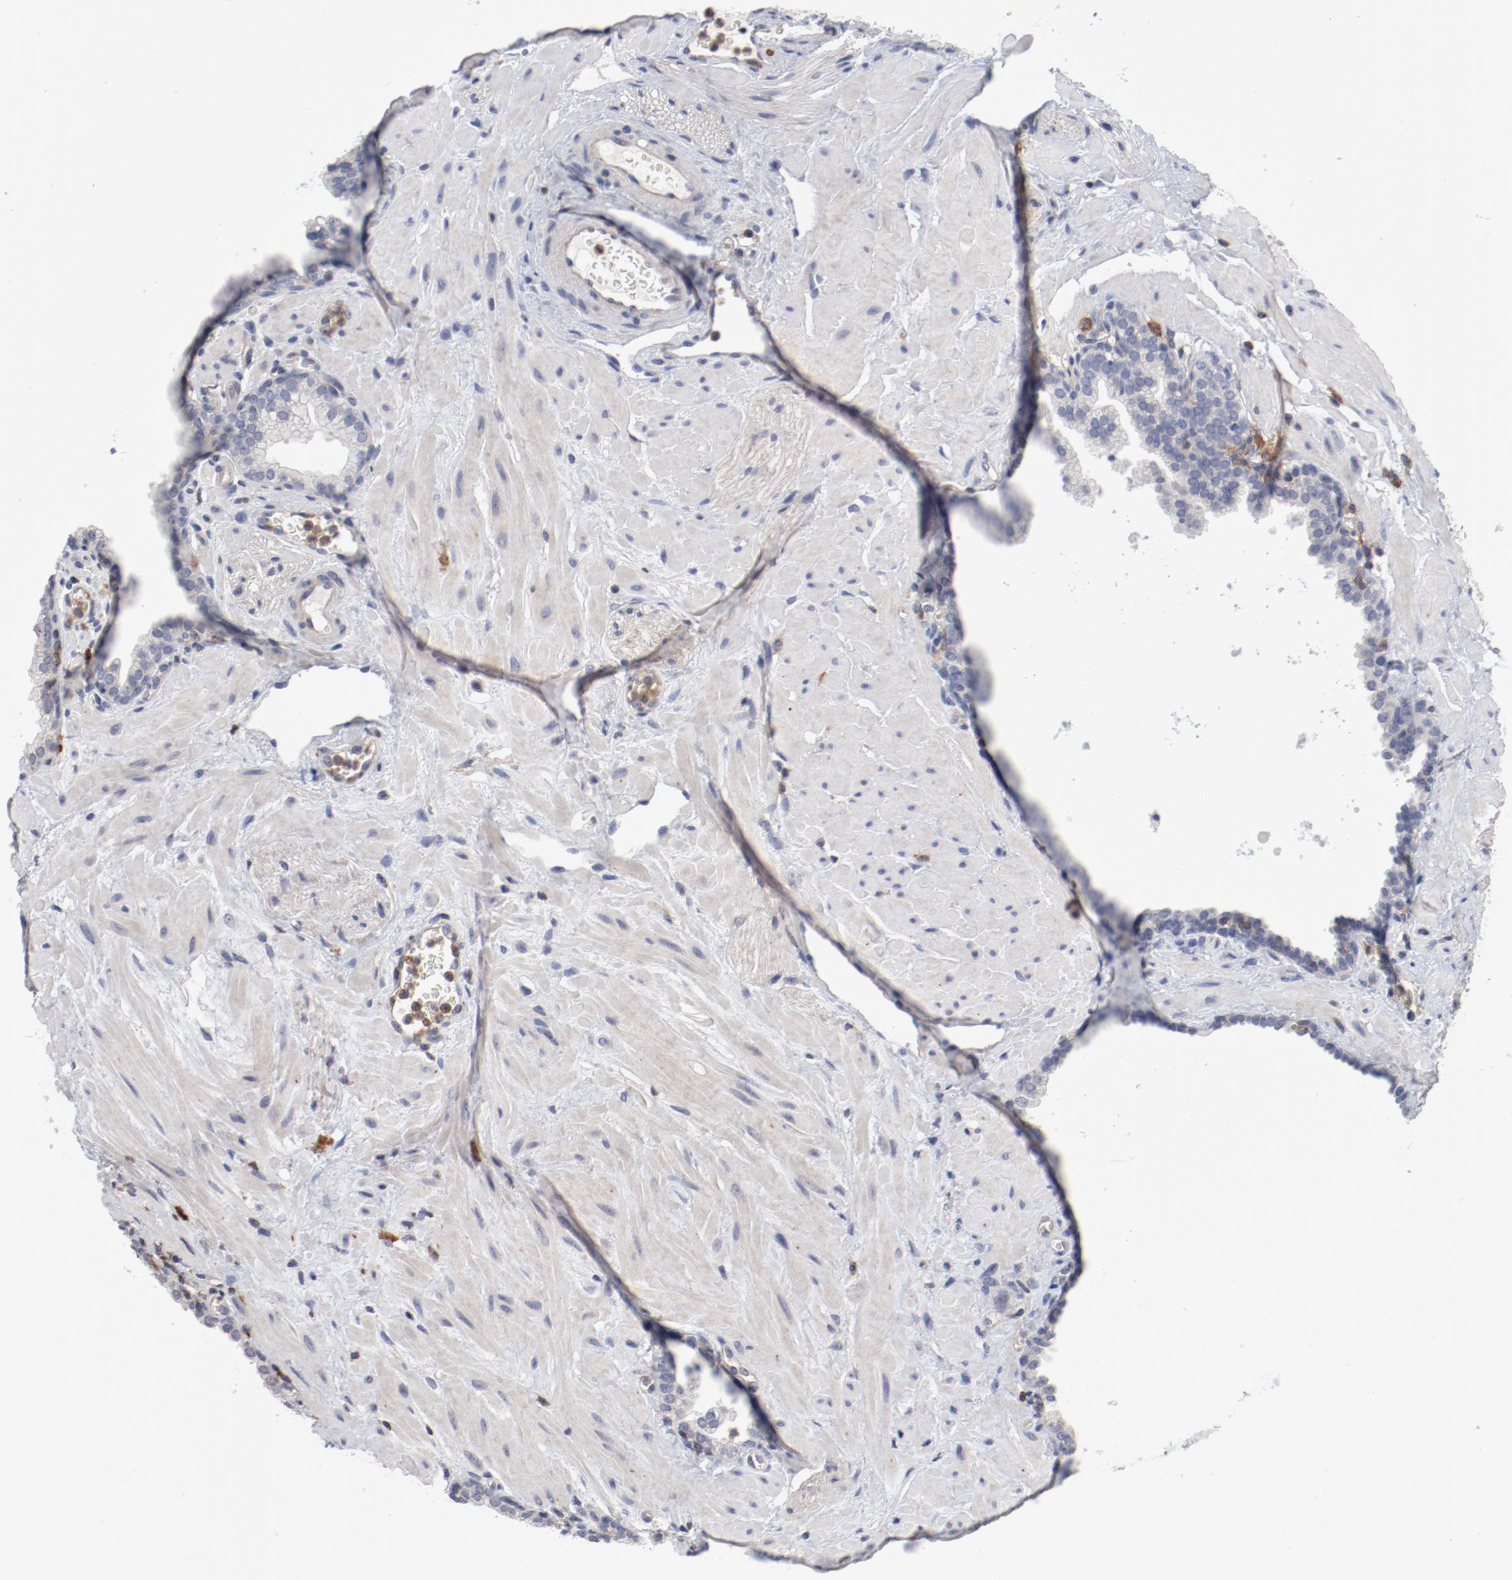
{"staining": {"intensity": "negative", "quantity": "none", "location": "none"}, "tissue": "prostate", "cell_type": "Glandular cells", "image_type": "normal", "snomed": [{"axis": "morphology", "description": "Normal tissue, NOS"}, {"axis": "topography", "description": "Prostate"}], "caption": "Immunohistochemistry (IHC) micrograph of unremarkable prostate: human prostate stained with DAB (3,3'-diaminobenzidine) shows no significant protein expression in glandular cells.", "gene": "CBL", "patient": {"sex": "male", "age": 60}}